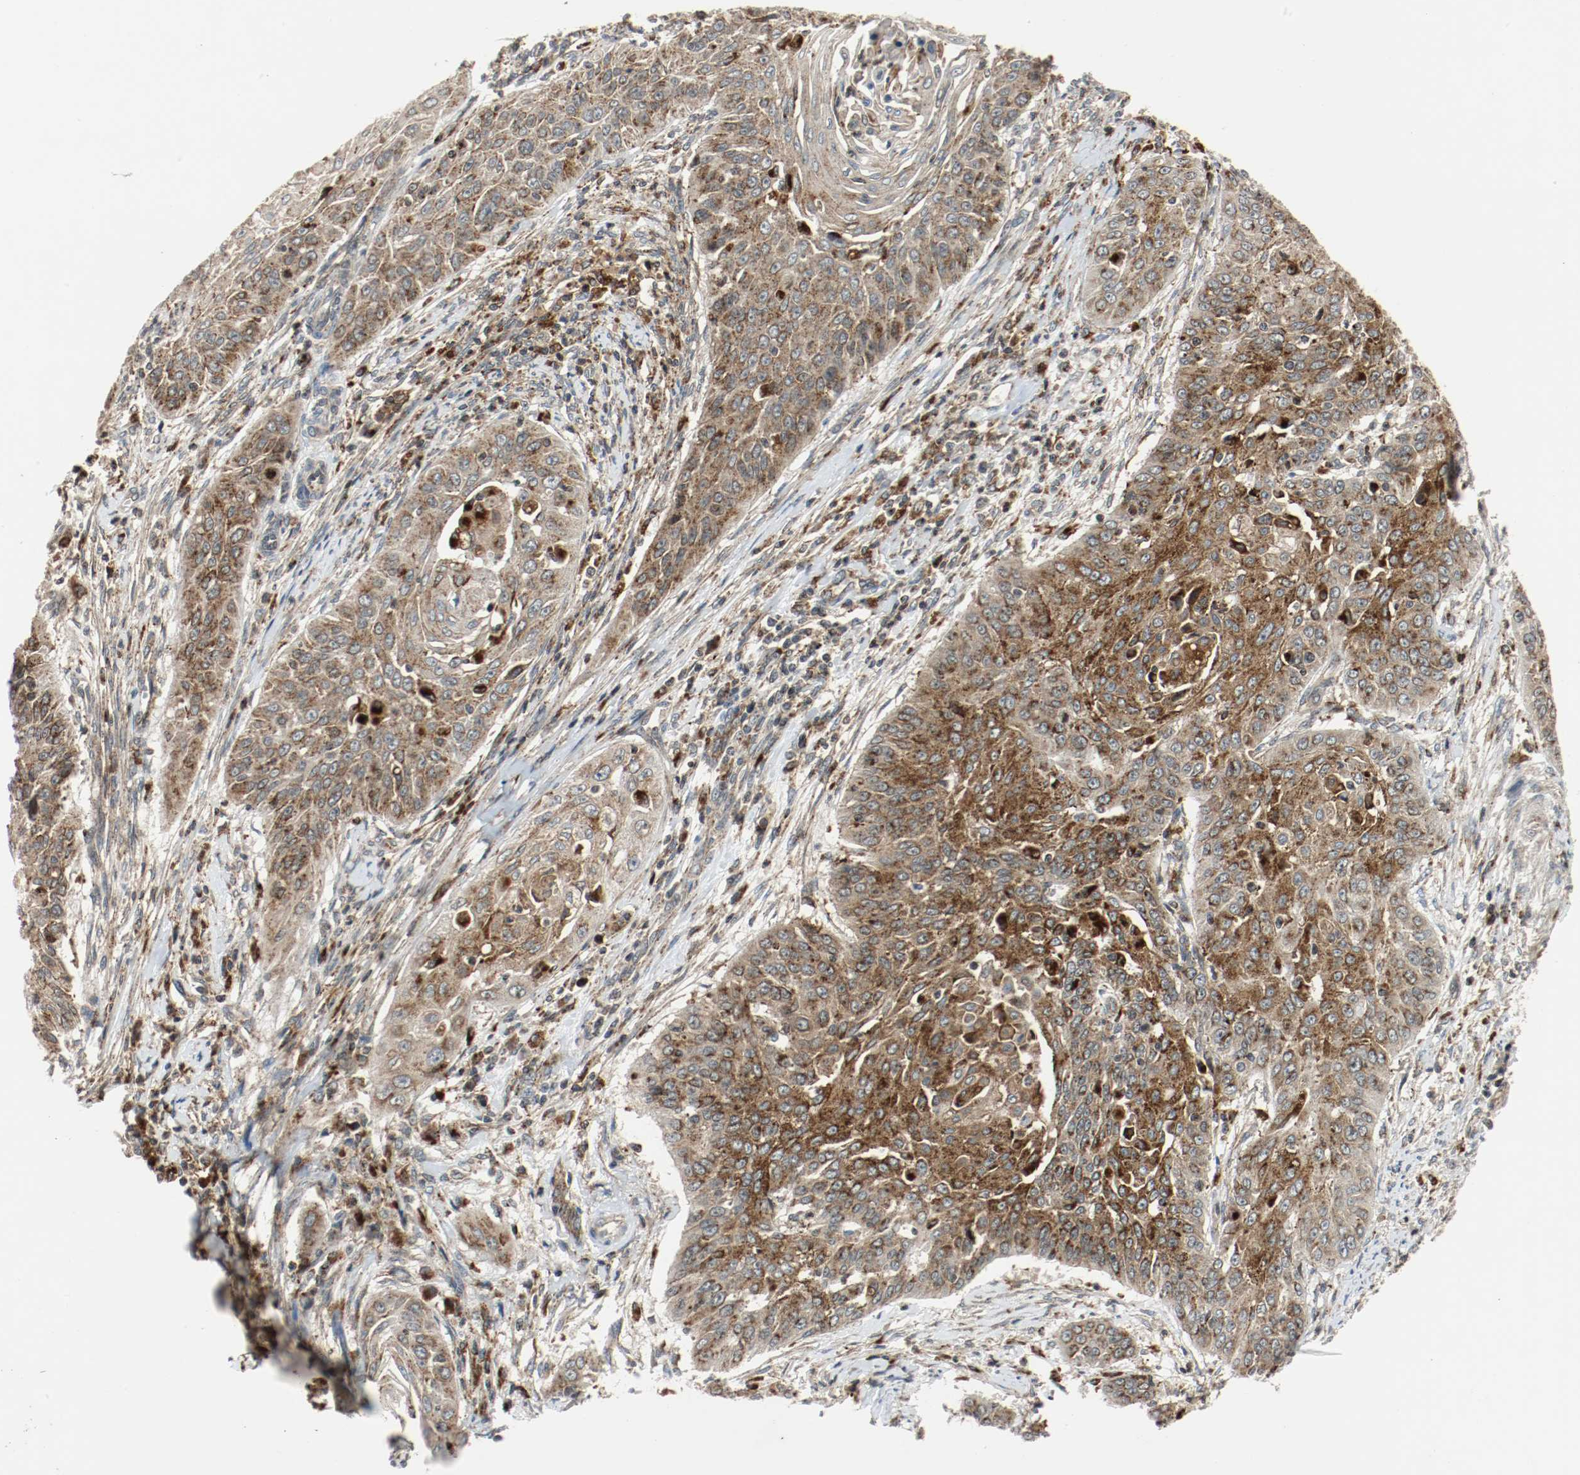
{"staining": {"intensity": "strong", "quantity": ">75%", "location": "cytoplasmic/membranous"}, "tissue": "cervical cancer", "cell_type": "Tumor cells", "image_type": "cancer", "snomed": [{"axis": "morphology", "description": "Squamous cell carcinoma, NOS"}, {"axis": "topography", "description": "Cervix"}], "caption": "Cervical cancer (squamous cell carcinoma) tissue exhibits strong cytoplasmic/membranous staining in approximately >75% of tumor cells, visualized by immunohistochemistry.", "gene": "LAMP2", "patient": {"sex": "female", "age": 33}}